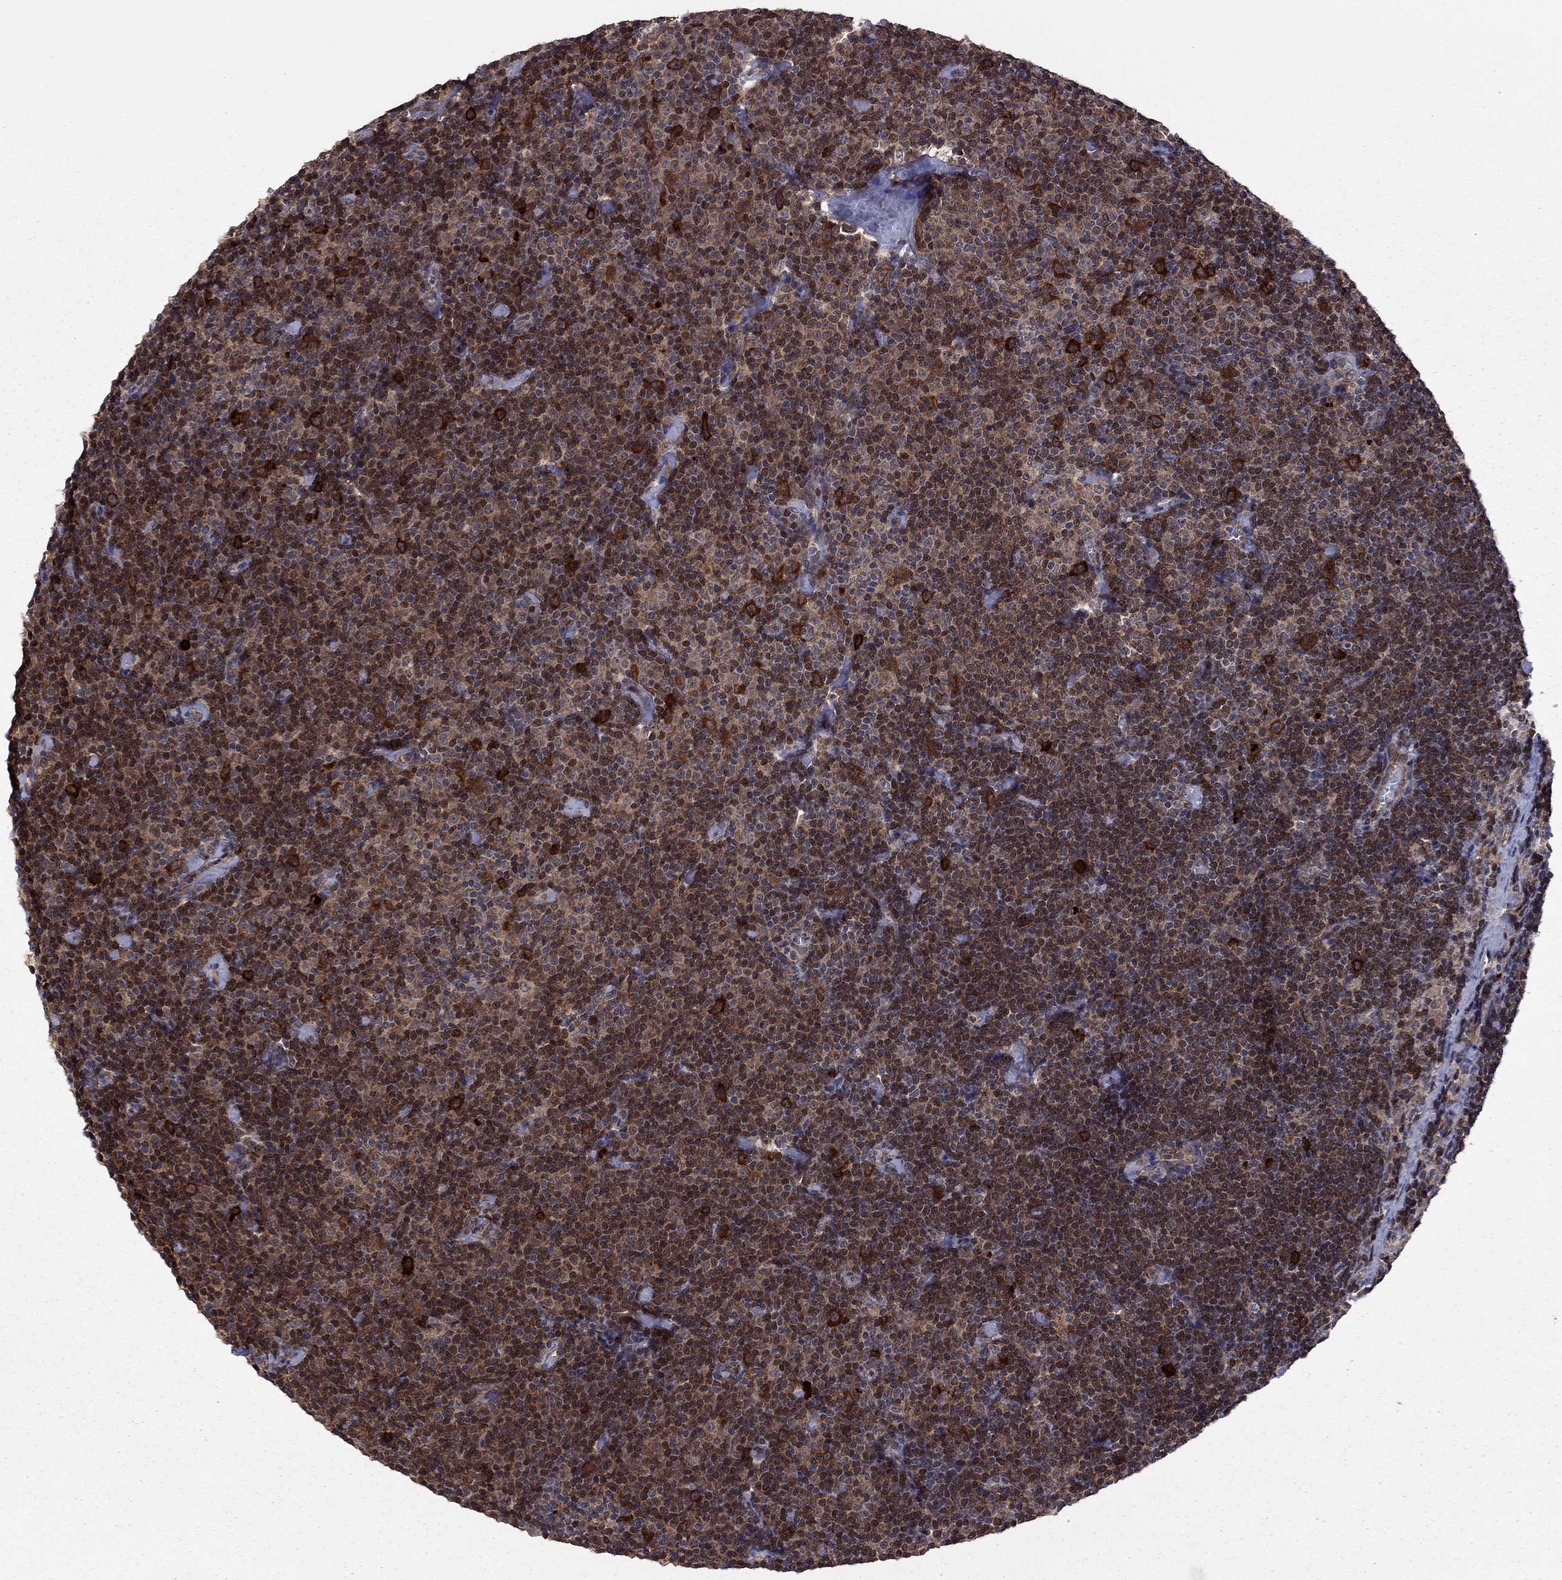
{"staining": {"intensity": "strong", "quantity": ">75%", "location": "cytoplasmic/membranous"}, "tissue": "lymphoma", "cell_type": "Tumor cells", "image_type": "cancer", "snomed": [{"axis": "morphology", "description": "Malignant lymphoma, non-Hodgkin's type, Low grade"}, {"axis": "topography", "description": "Lymph node"}], "caption": "The immunohistochemical stain shows strong cytoplasmic/membranous staining in tumor cells of lymphoma tissue. (Stains: DAB in brown, nuclei in blue, Microscopy: brightfield microscopy at high magnification).", "gene": "GPAA1", "patient": {"sex": "male", "age": 81}}